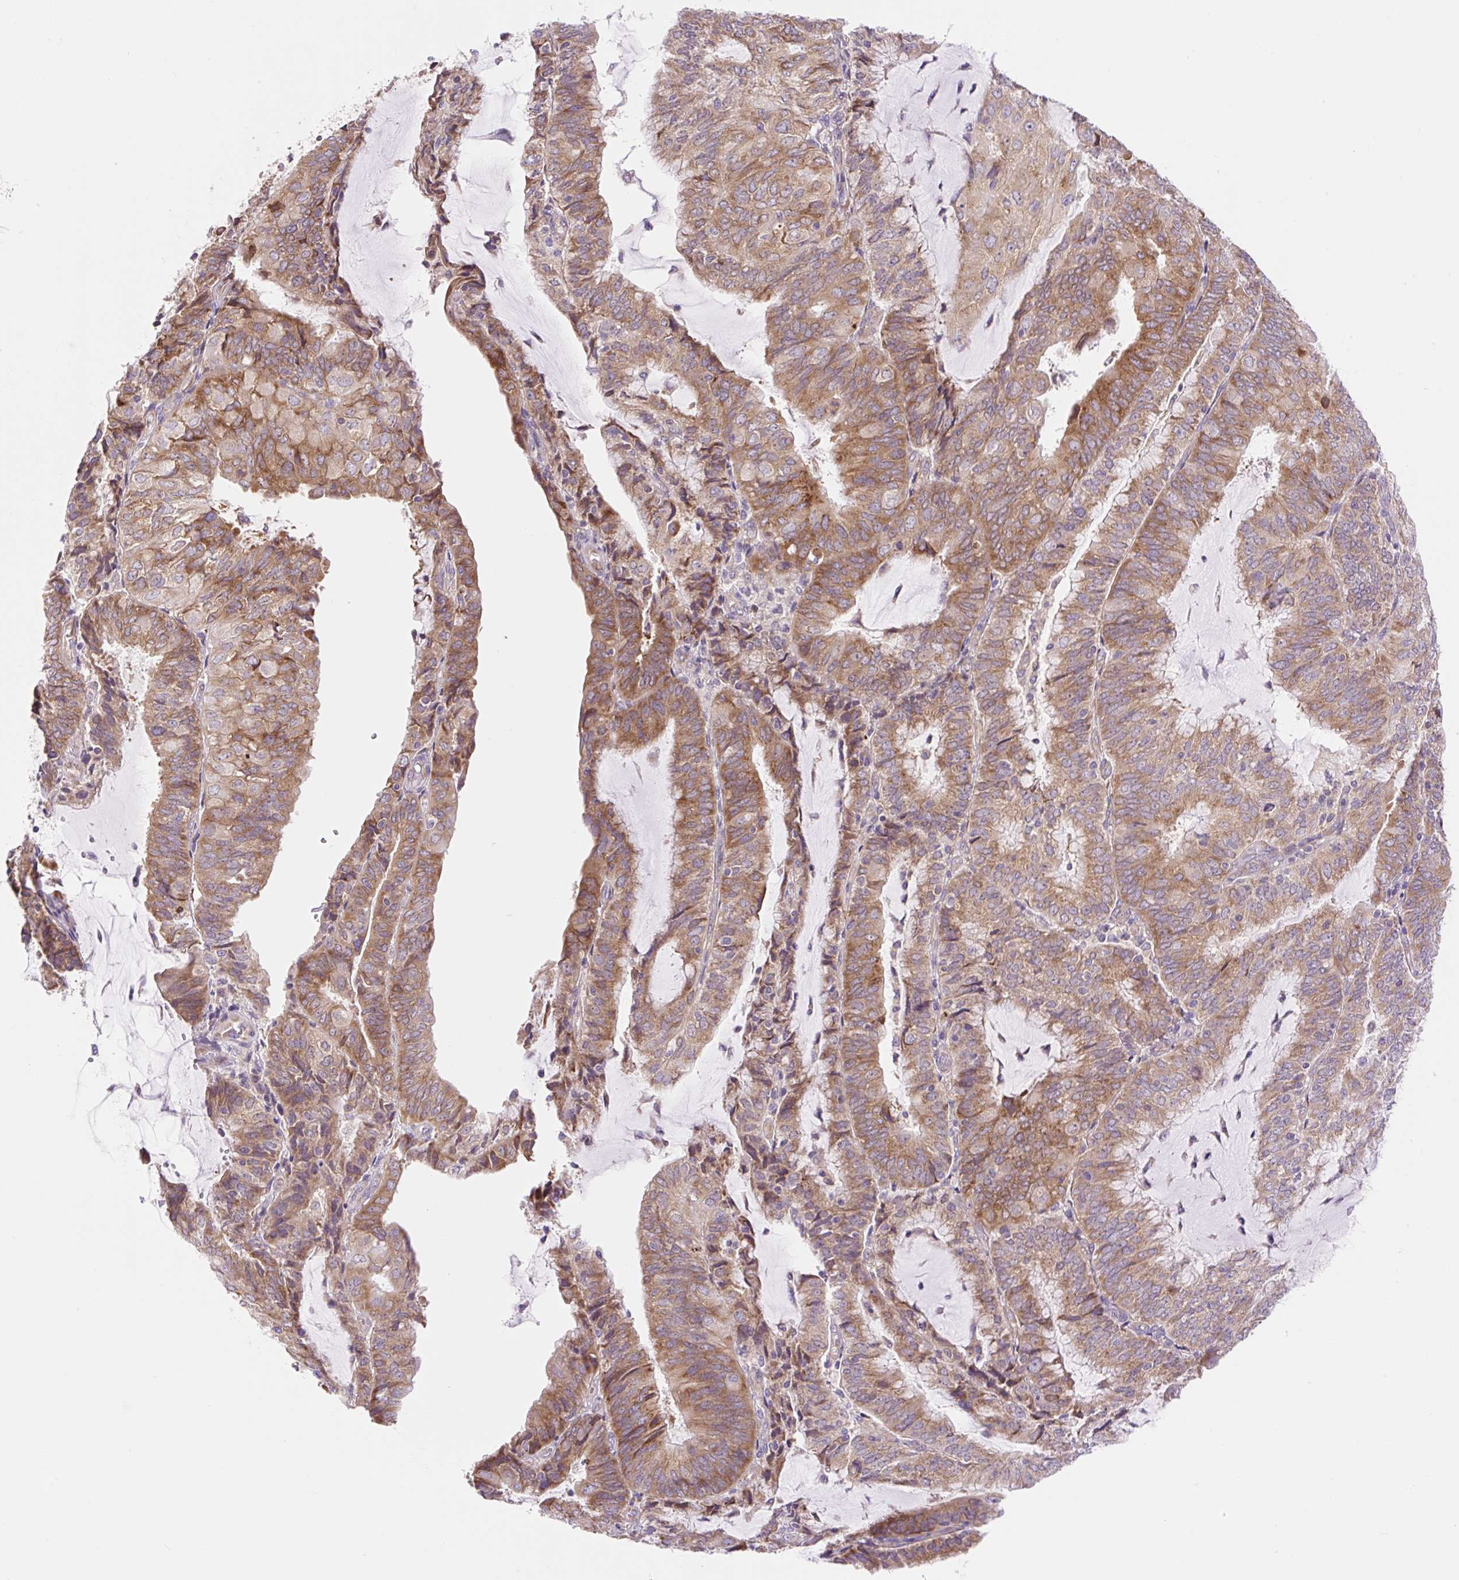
{"staining": {"intensity": "moderate", "quantity": ">75%", "location": "cytoplasmic/membranous"}, "tissue": "endometrial cancer", "cell_type": "Tumor cells", "image_type": "cancer", "snomed": [{"axis": "morphology", "description": "Adenocarcinoma, NOS"}, {"axis": "topography", "description": "Endometrium"}], "caption": "Approximately >75% of tumor cells in human endometrial cancer (adenocarcinoma) show moderate cytoplasmic/membranous protein expression as visualized by brown immunohistochemical staining.", "gene": "GPR45", "patient": {"sex": "female", "age": 81}}